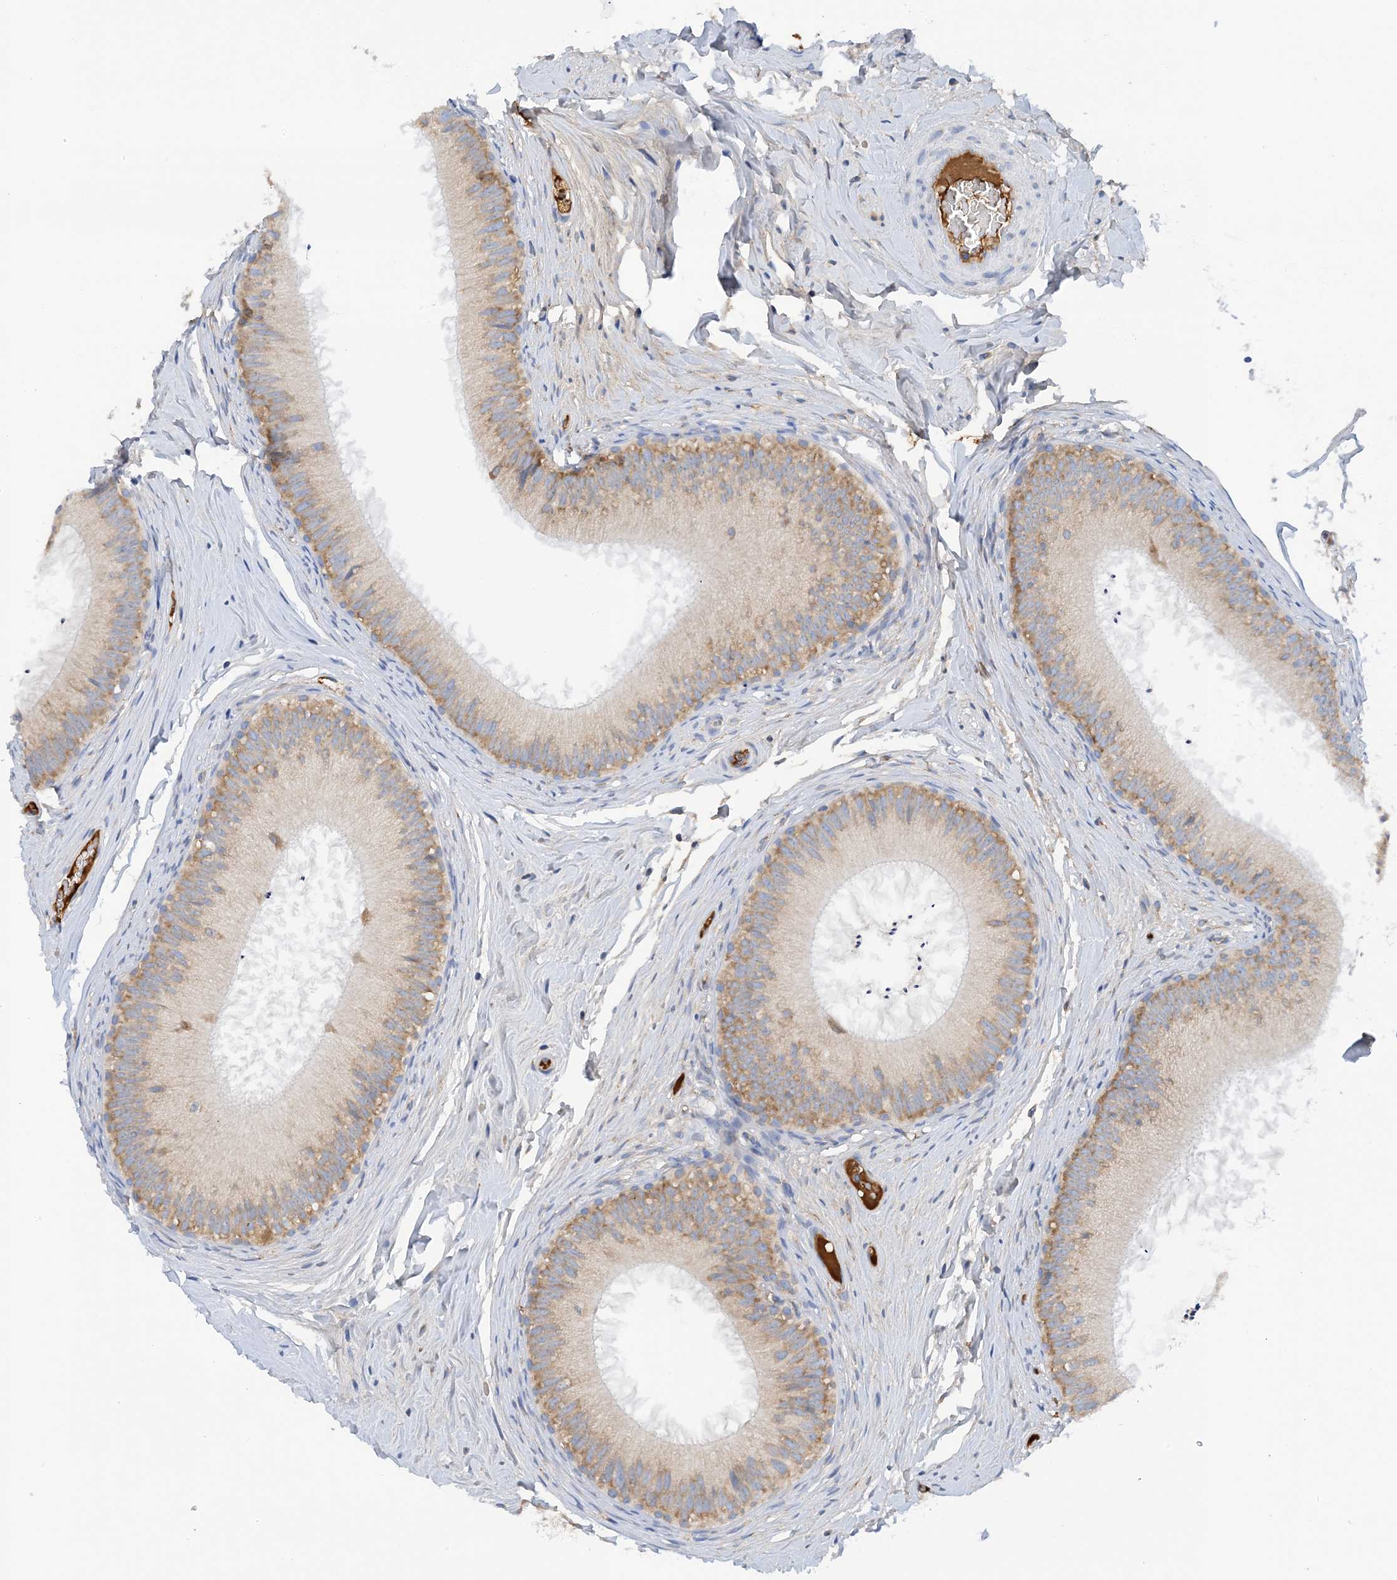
{"staining": {"intensity": "moderate", "quantity": "25%-75%", "location": "cytoplasmic/membranous"}, "tissue": "epididymis", "cell_type": "Glandular cells", "image_type": "normal", "snomed": [{"axis": "morphology", "description": "Normal tissue, NOS"}, {"axis": "topography", "description": "Epididymis"}], "caption": "Brown immunohistochemical staining in unremarkable epididymis displays moderate cytoplasmic/membranous positivity in approximately 25%-75% of glandular cells.", "gene": "SLC5A11", "patient": {"sex": "male", "age": 50}}